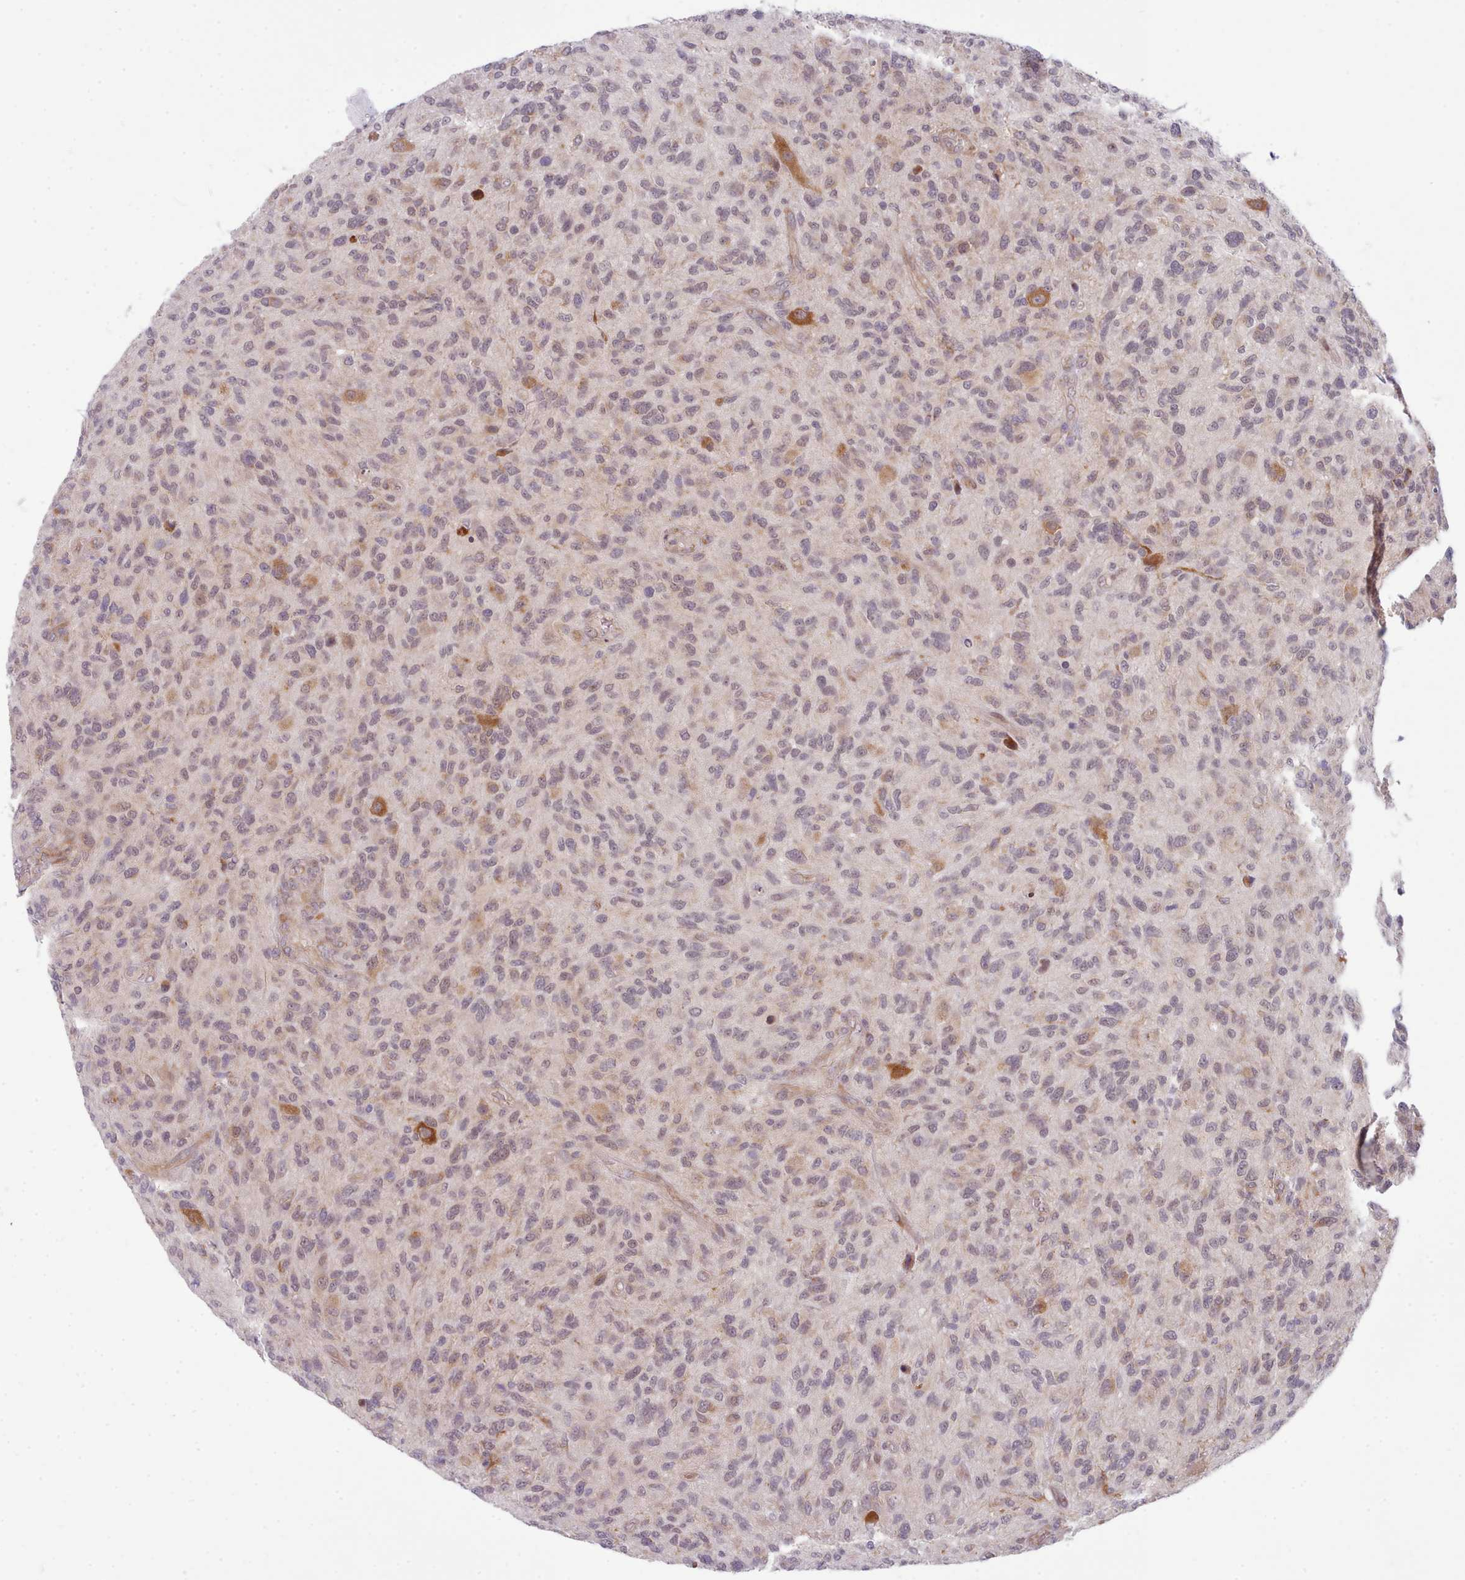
{"staining": {"intensity": "weak", "quantity": ">75%", "location": "cytoplasmic/membranous,nuclear"}, "tissue": "glioma", "cell_type": "Tumor cells", "image_type": "cancer", "snomed": [{"axis": "morphology", "description": "Glioma, malignant, High grade"}, {"axis": "topography", "description": "Brain"}], "caption": "A photomicrograph of human malignant glioma (high-grade) stained for a protein exhibits weak cytoplasmic/membranous and nuclear brown staining in tumor cells.", "gene": "TRIM26", "patient": {"sex": "male", "age": 47}}